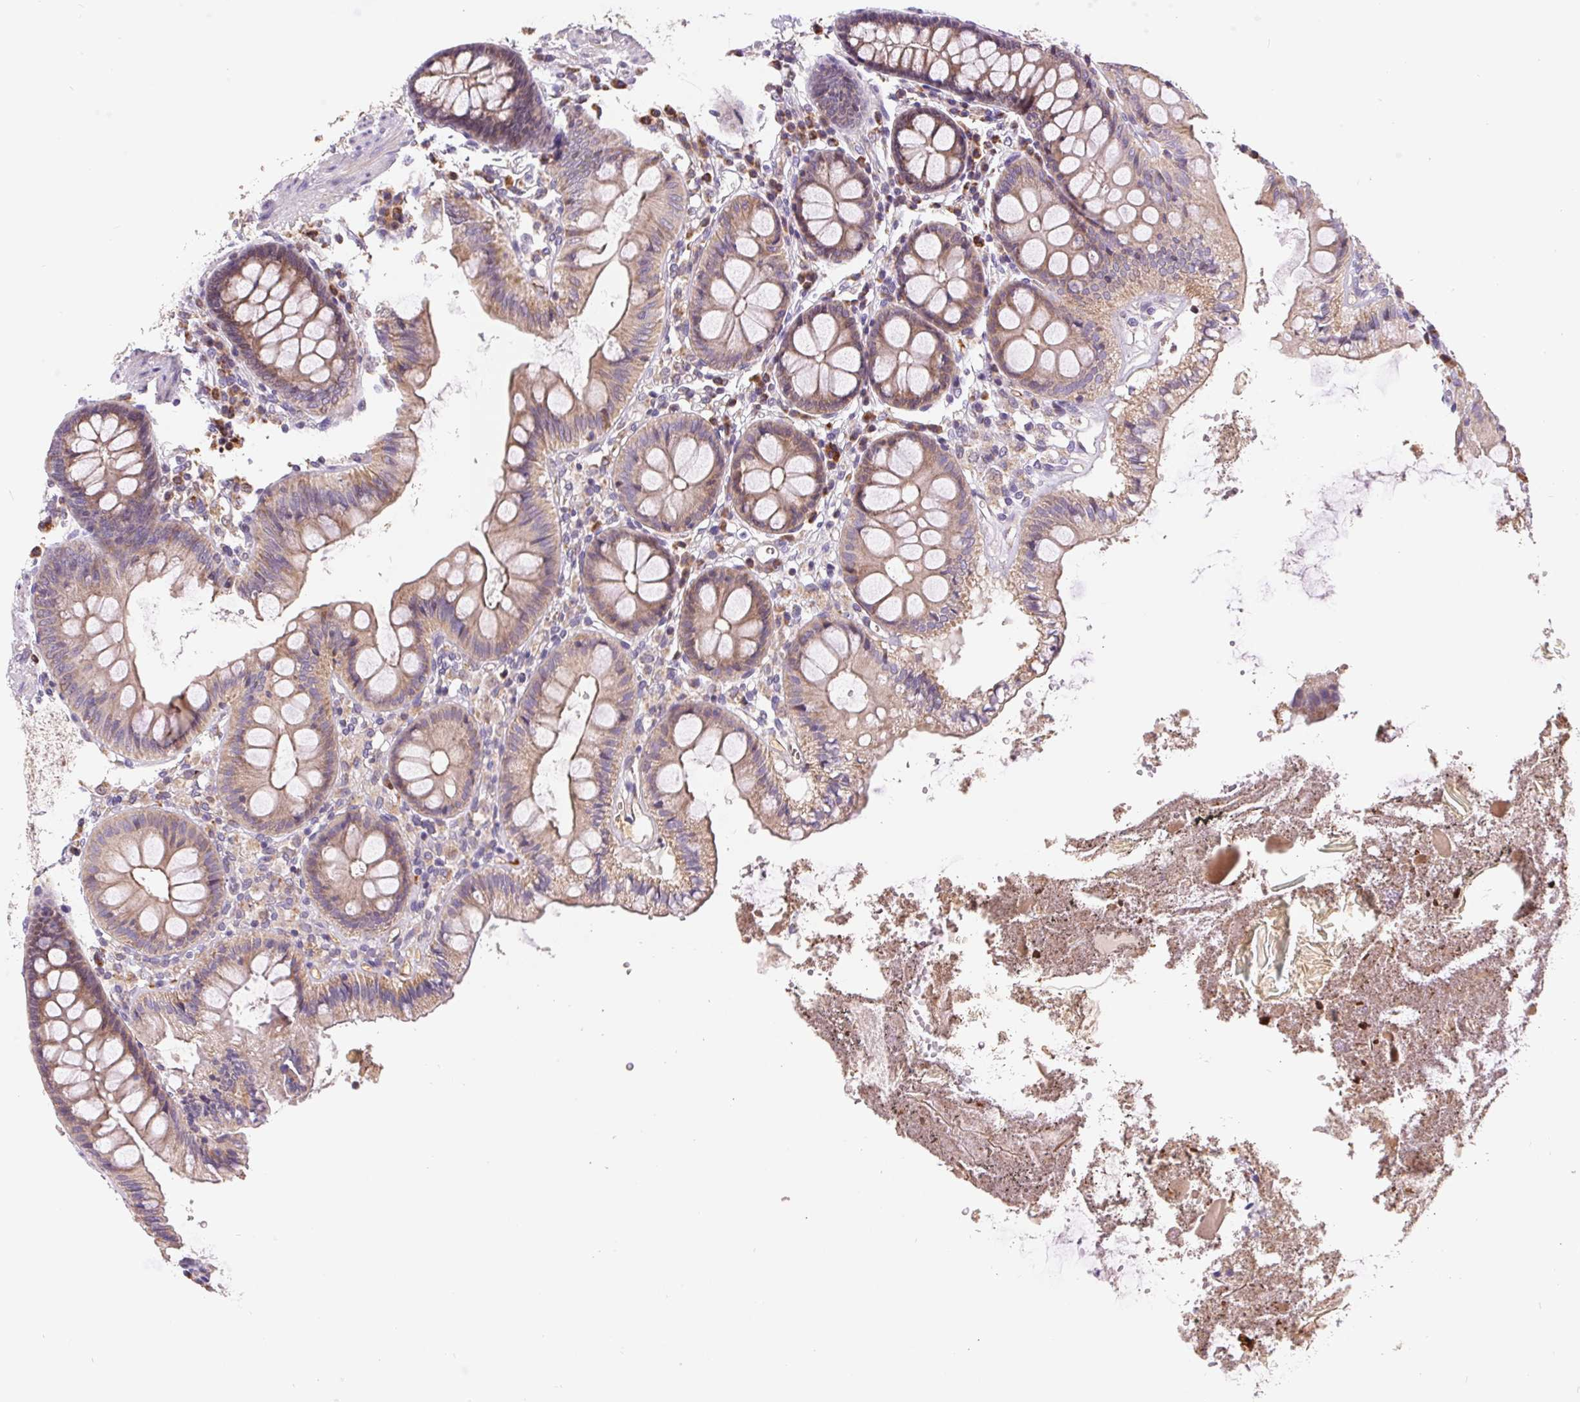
{"staining": {"intensity": "weak", "quantity": "25%-75%", "location": "cytoplasmic/membranous"}, "tissue": "colon", "cell_type": "Endothelial cells", "image_type": "normal", "snomed": [{"axis": "morphology", "description": "Normal tissue, NOS"}, {"axis": "topography", "description": "Colon"}], "caption": "Colon was stained to show a protein in brown. There is low levels of weak cytoplasmic/membranous expression in approximately 25%-75% of endothelial cells. The staining was performed using DAB (3,3'-diaminobenzidine) to visualize the protein expression in brown, while the nuclei were stained in blue with hematoxylin (Magnification: 20x).", "gene": "EMC6", "patient": {"sex": "male", "age": 84}}